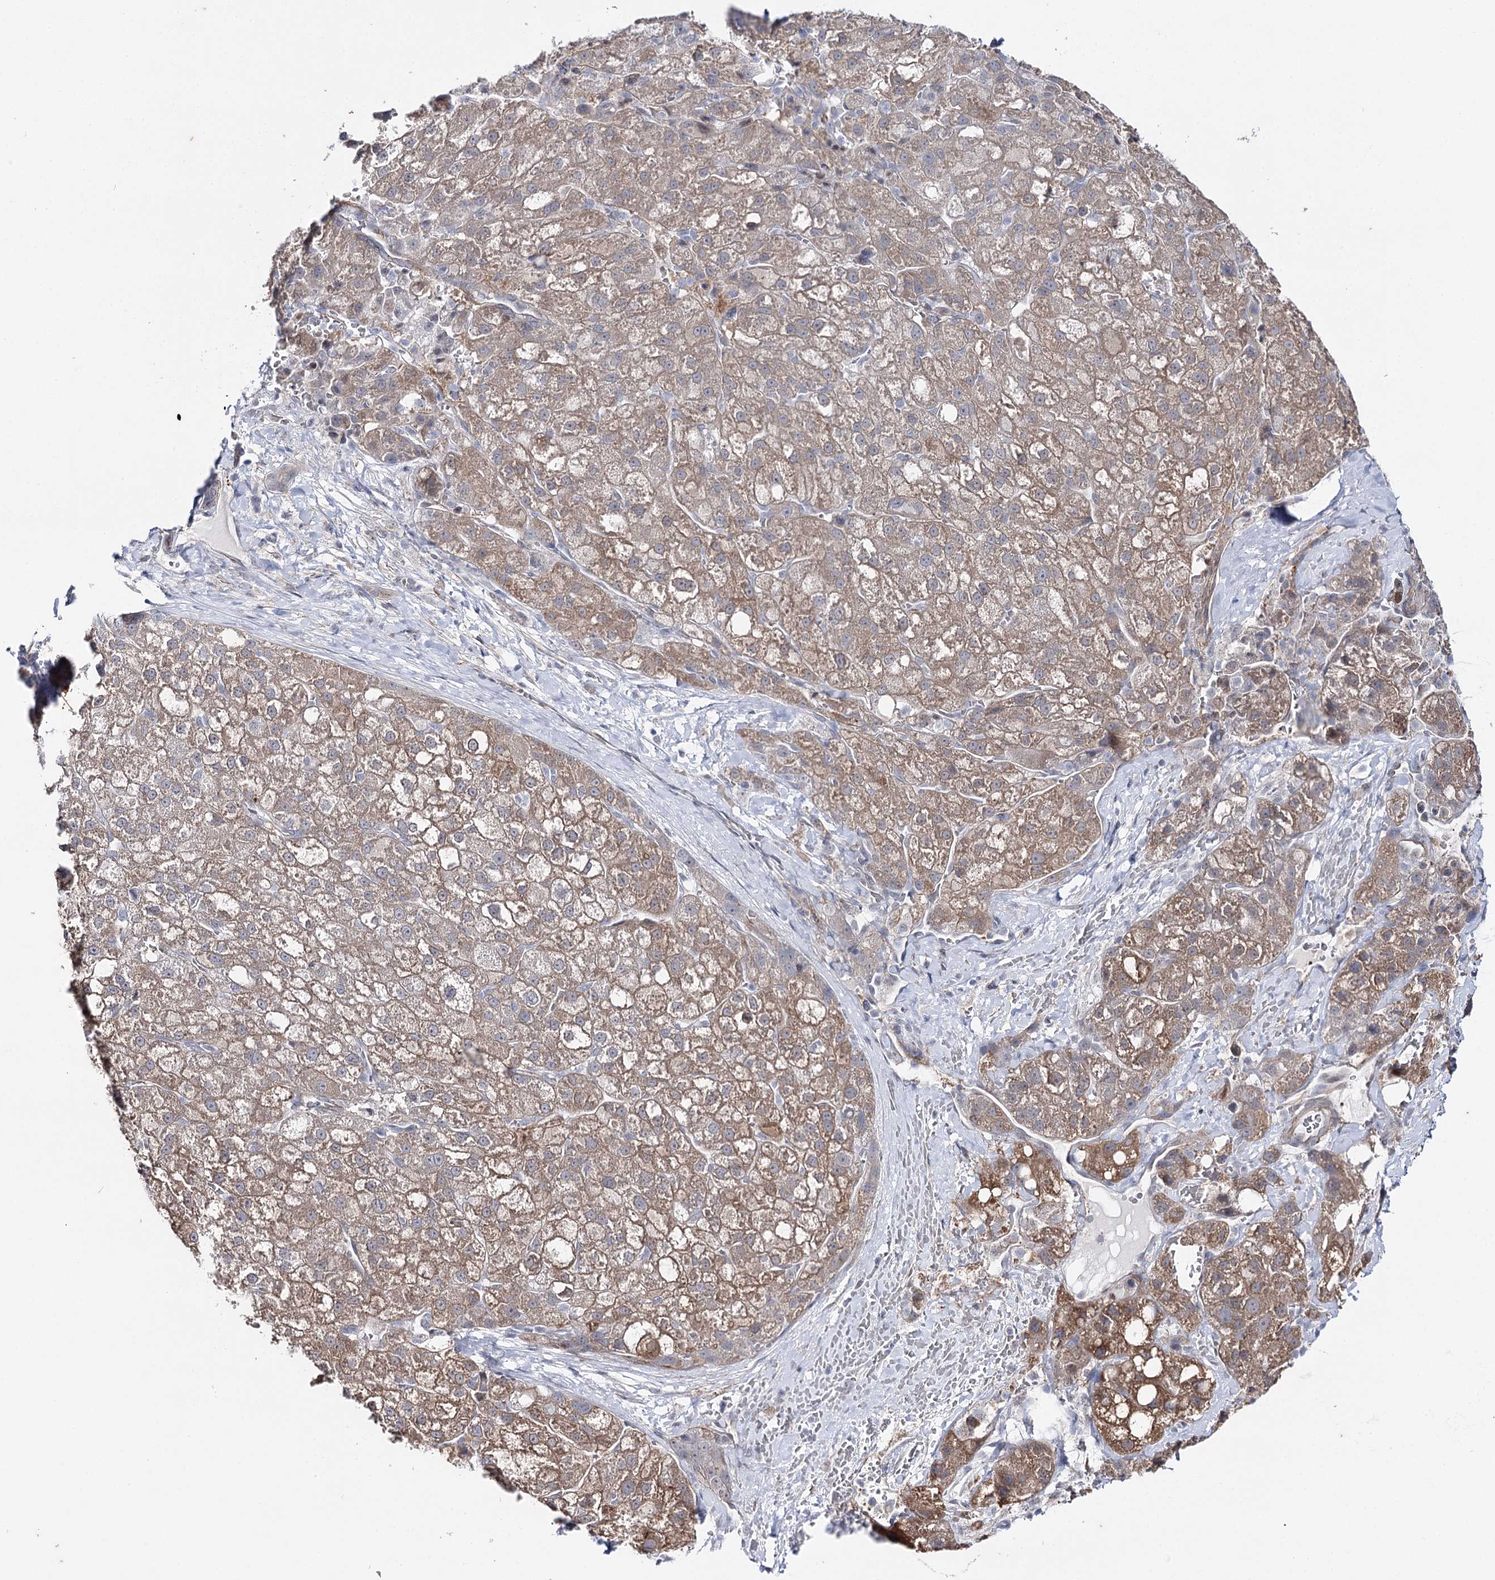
{"staining": {"intensity": "weak", "quantity": ">75%", "location": "cytoplasmic/membranous"}, "tissue": "liver cancer", "cell_type": "Tumor cells", "image_type": "cancer", "snomed": [{"axis": "morphology", "description": "Normal tissue, NOS"}, {"axis": "morphology", "description": "Carcinoma, Hepatocellular, NOS"}, {"axis": "topography", "description": "Liver"}], "caption": "High-magnification brightfield microscopy of liver cancer stained with DAB (3,3'-diaminobenzidine) (brown) and counterstained with hematoxylin (blue). tumor cells exhibit weak cytoplasmic/membranous positivity is appreciated in about>75% of cells. (Stains: DAB (3,3'-diaminobenzidine) in brown, nuclei in blue, Microscopy: brightfield microscopy at high magnification).", "gene": "AGXT2", "patient": {"sex": "male", "age": 57}}